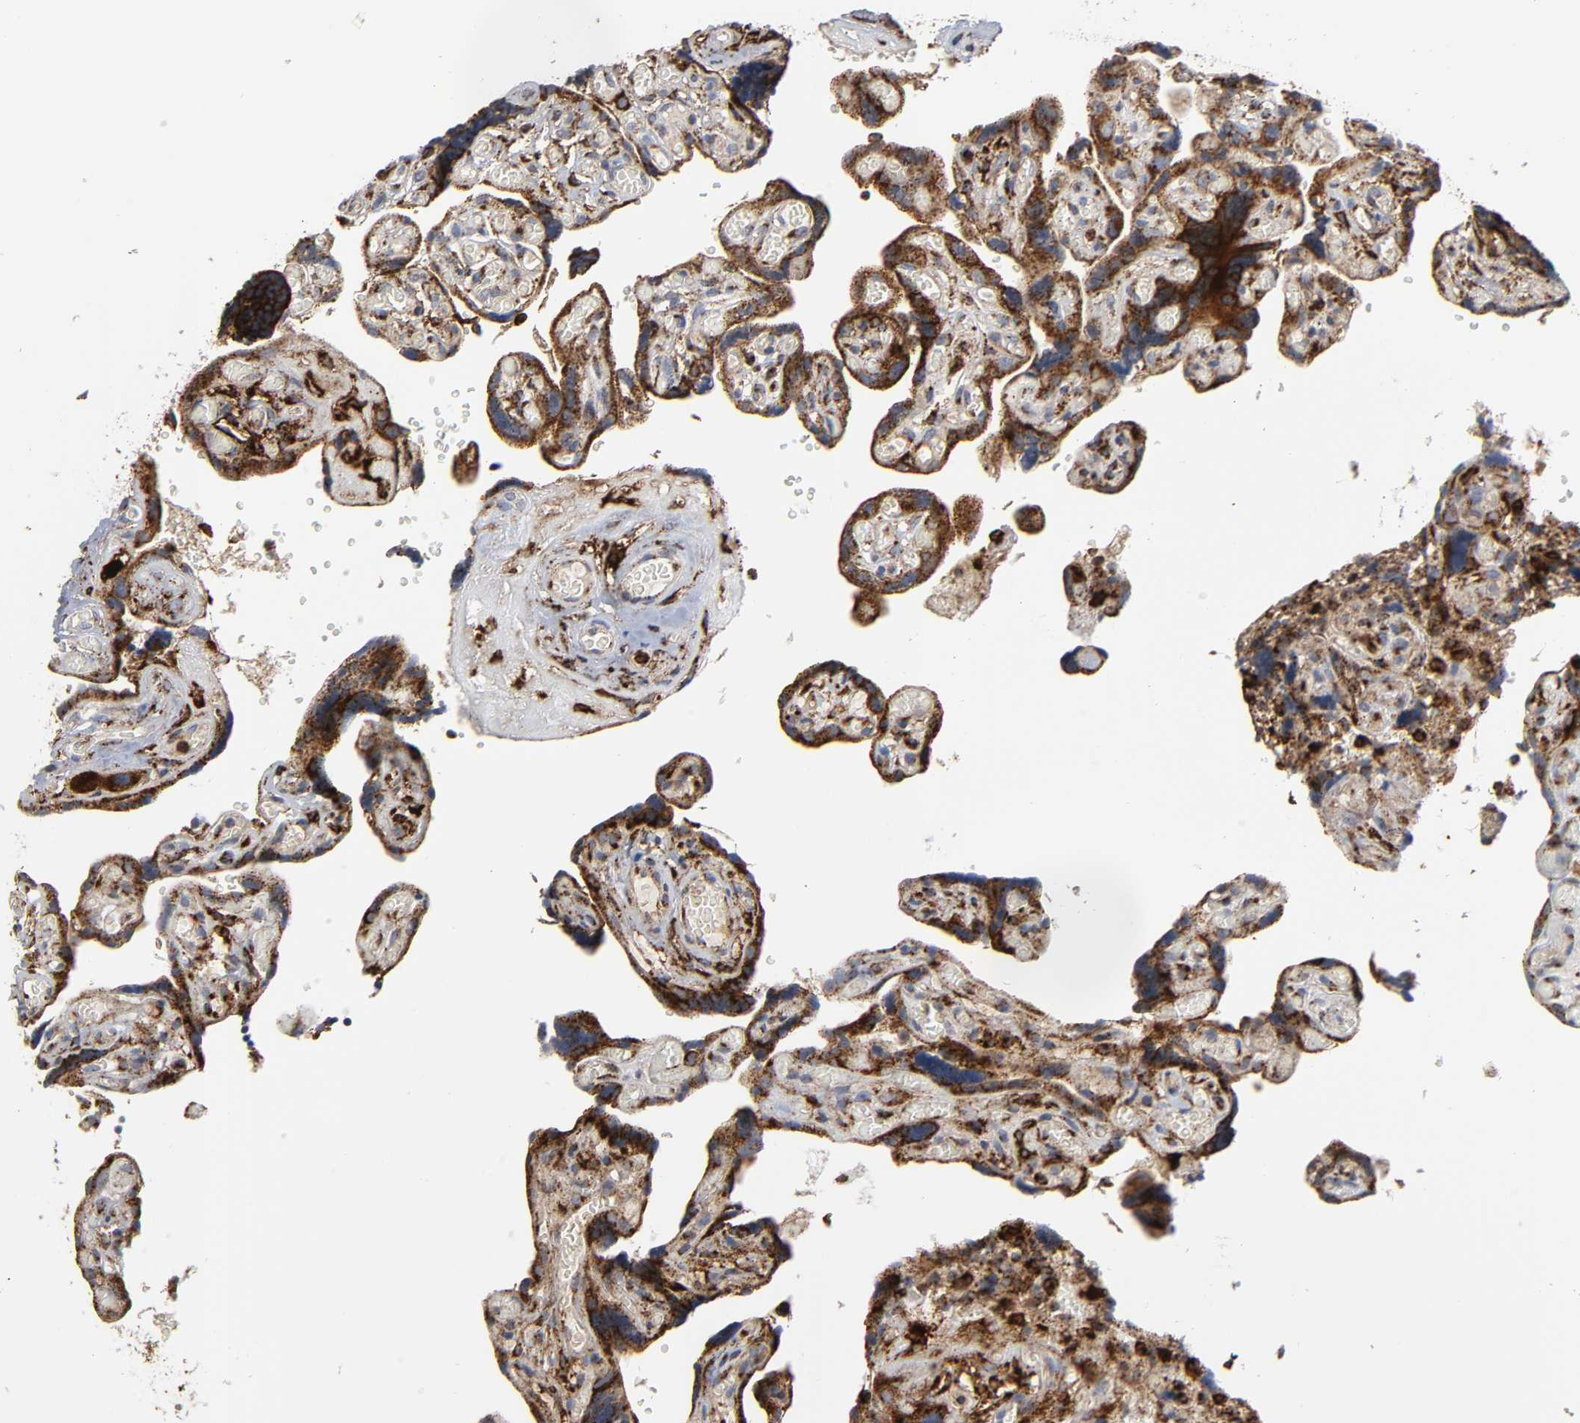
{"staining": {"intensity": "strong", "quantity": ">75%", "location": "cytoplasmic/membranous"}, "tissue": "placenta", "cell_type": "Decidual cells", "image_type": "normal", "snomed": [{"axis": "morphology", "description": "Normal tissue, NOS"}, {"axis": "topography", "description": "Placenta"}], "caption": "IHC of benign placenta reveals high levels of strong cytoplasmic/membranous expression in approximately >75% of decidual cells.", "gene": "PSAP", "patient": {"sex": "female", "age": 30}}